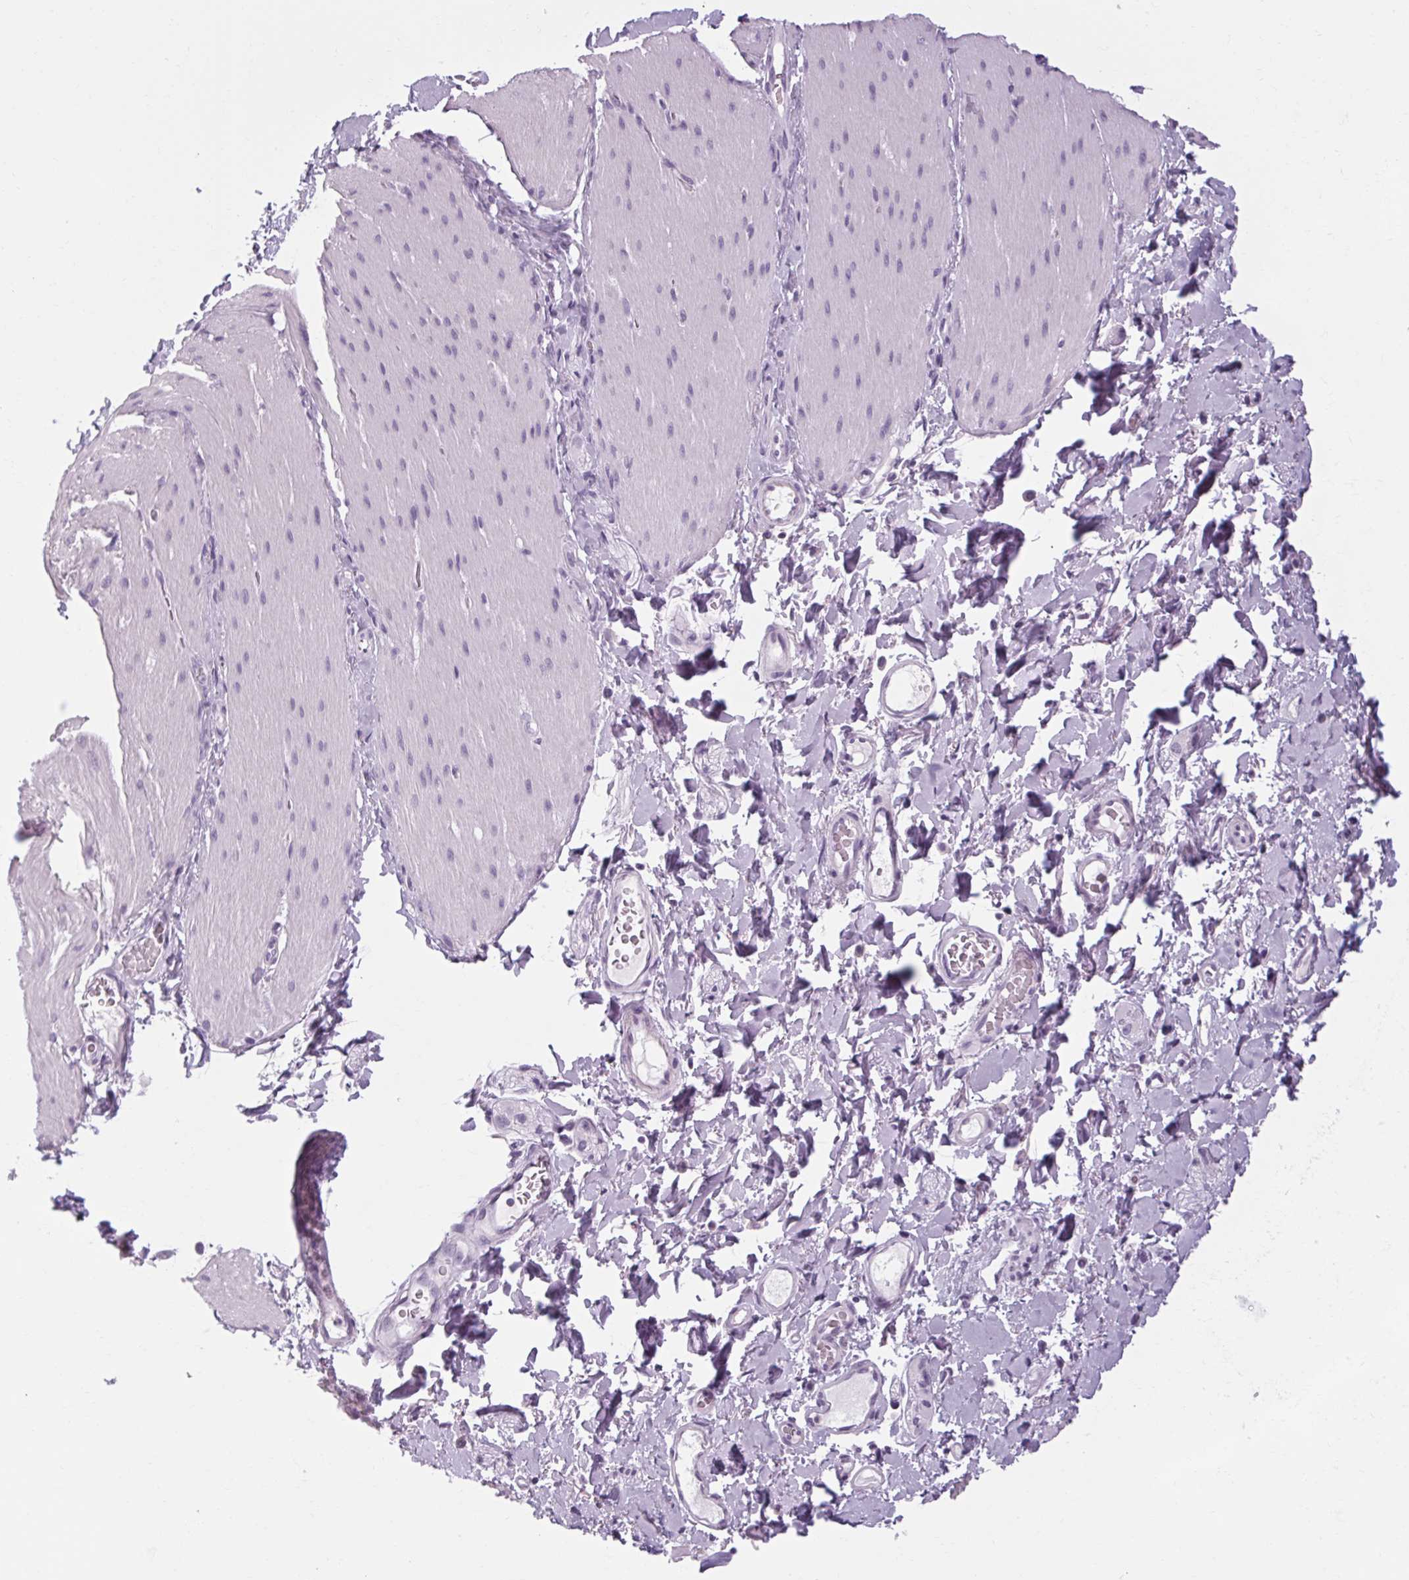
{"staining": {"intensity": "negative", "quantity": "none", "location": "none"}, "tissue": "smooth muscle", "cell_type": "Smooth muscle cells", "image_type": "normal", "snomed": [{"axis": "morphology", "description": "Normal tissue, NOS"}, {"axis": "topography", "description": "Smooth muscle"}, {"axis": "topography", "description": "Colon"}], "caption": "This is an immunohistochemistry (IHC) micrograph of unremarkable human smooth muscle. There is no staining in smooth muscle cells.", "gene": "POMC", "patient": {"sex": "male", "age": 73}}